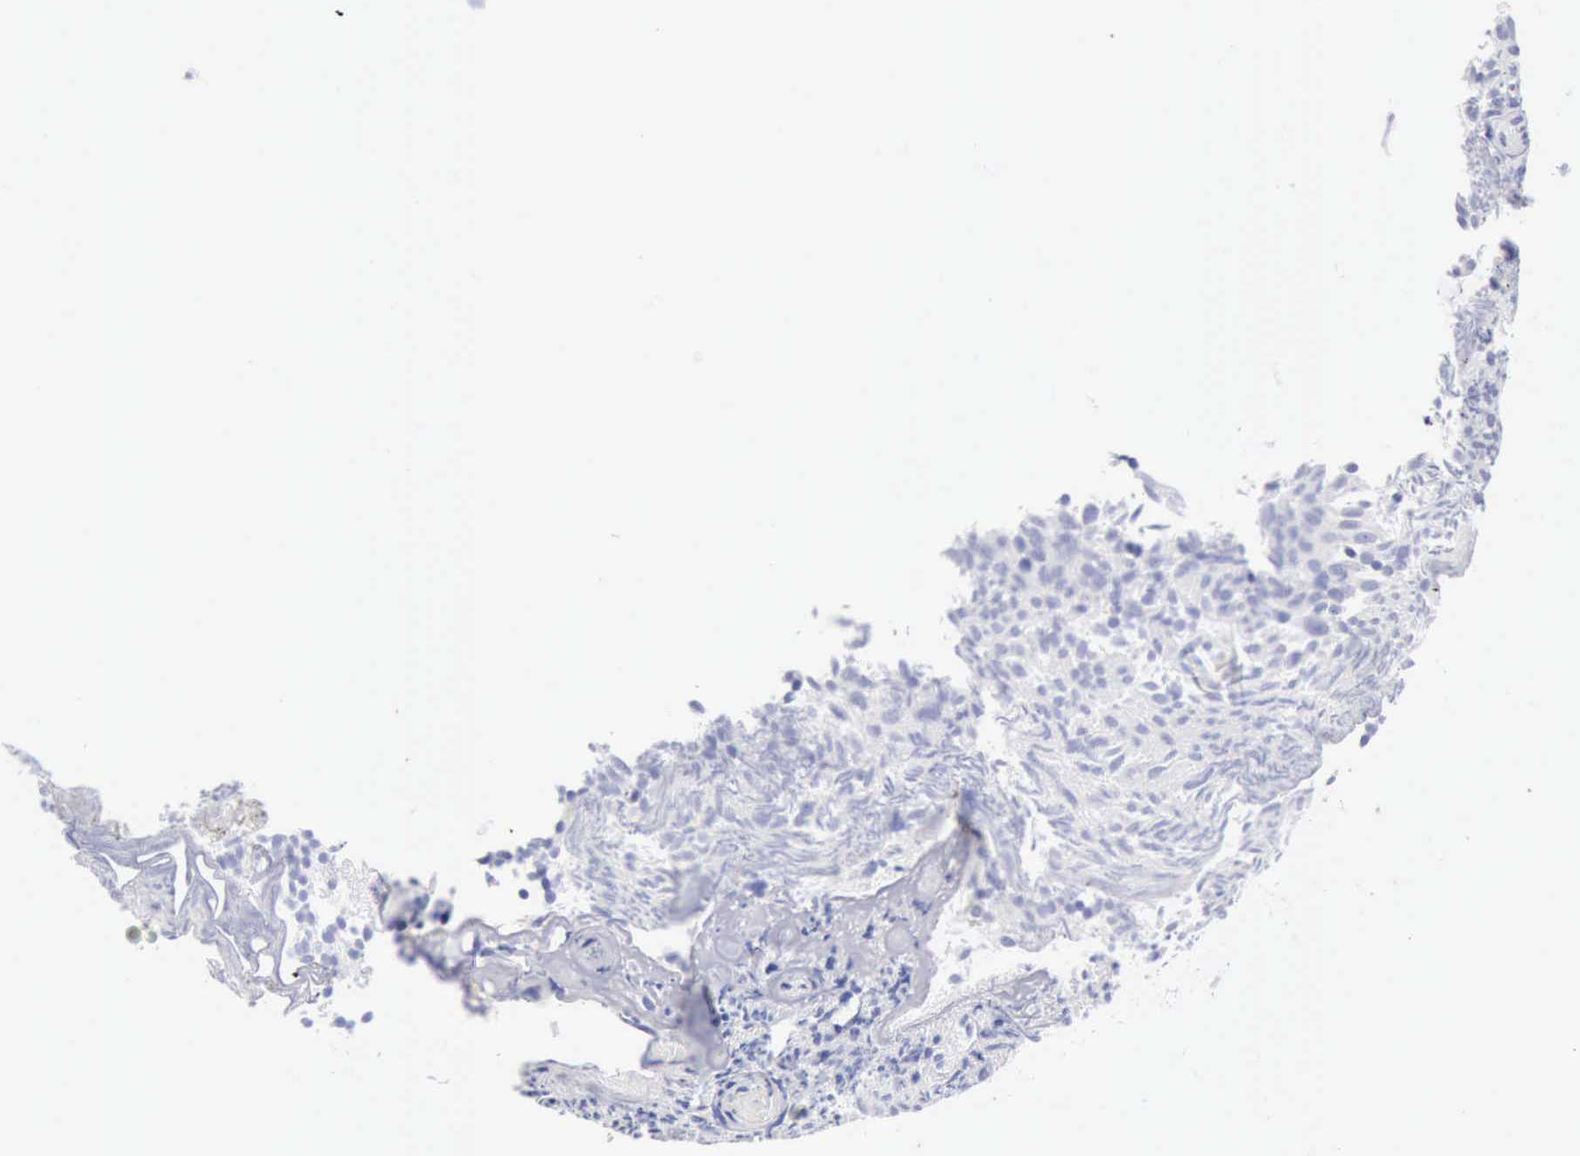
{"staining": {"intensity": "negative", "quantity": "none", "location": "none"}, "tissue": "urothelial cancer", "cell_type": "Tumor cells", "image_type": "cancer", "snomed": [{"axis": "morphology", "description": "Urothelial carcinoma, Low grade"}, {"axis": "topography", "description": "Urinary bladder"}], "caption": "Immunohistochemistry (IHC) histopathology image of neoplastic tissue: urothelial cancer stained with DAB (3,3'-diaminobenzidine) reveals no significant protein positivity in tumor cells. (DAB (3,3'-diaminobenzidine) immunohistochemistry, high magnification).", "gene": "KRT10", "patient": {"sex": "male", "age": 85}}